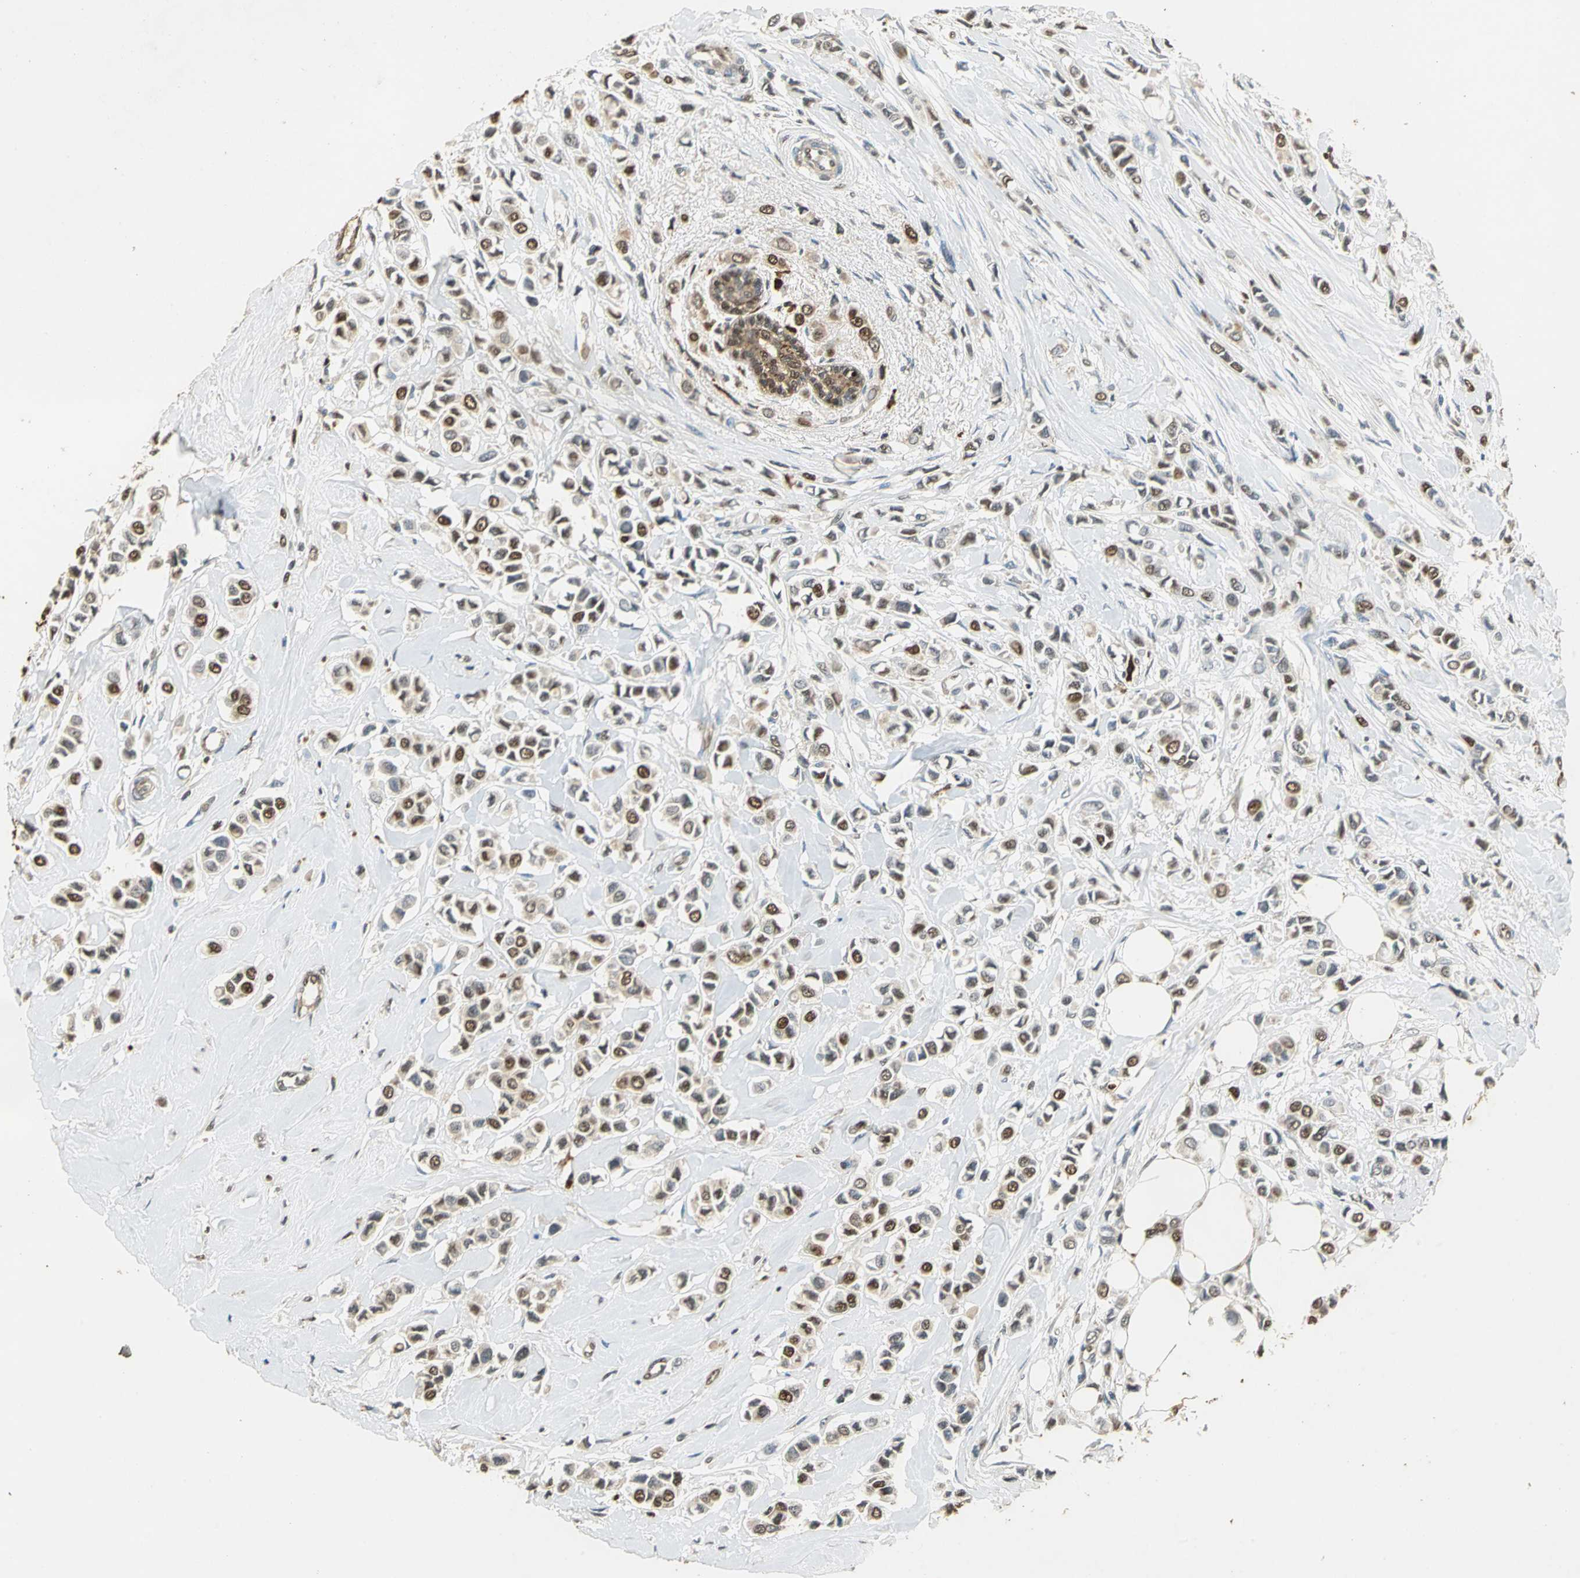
{"staining": {"intensity": "moderate", "quantity": ">75%", "location": "cytoplasmic/membranous"}, "tissue": "breast cancer", "cell_type": "Tumor cells", "image_type": "cancer", "snomed": [{"axis": "morphology", "description": "Lobular carcinoma"}, {"axis": "topography", "description": "Breast"}], "caption": "IHC image of human breast lobular carcinoma stained for a protein (brown), which reveals medium levels of moderate cytoplasmic/membranous positivity in approximately >75% of tumor cells.", "gene": "GAPDH", "patient": {"sex": "female", "age": 51}}